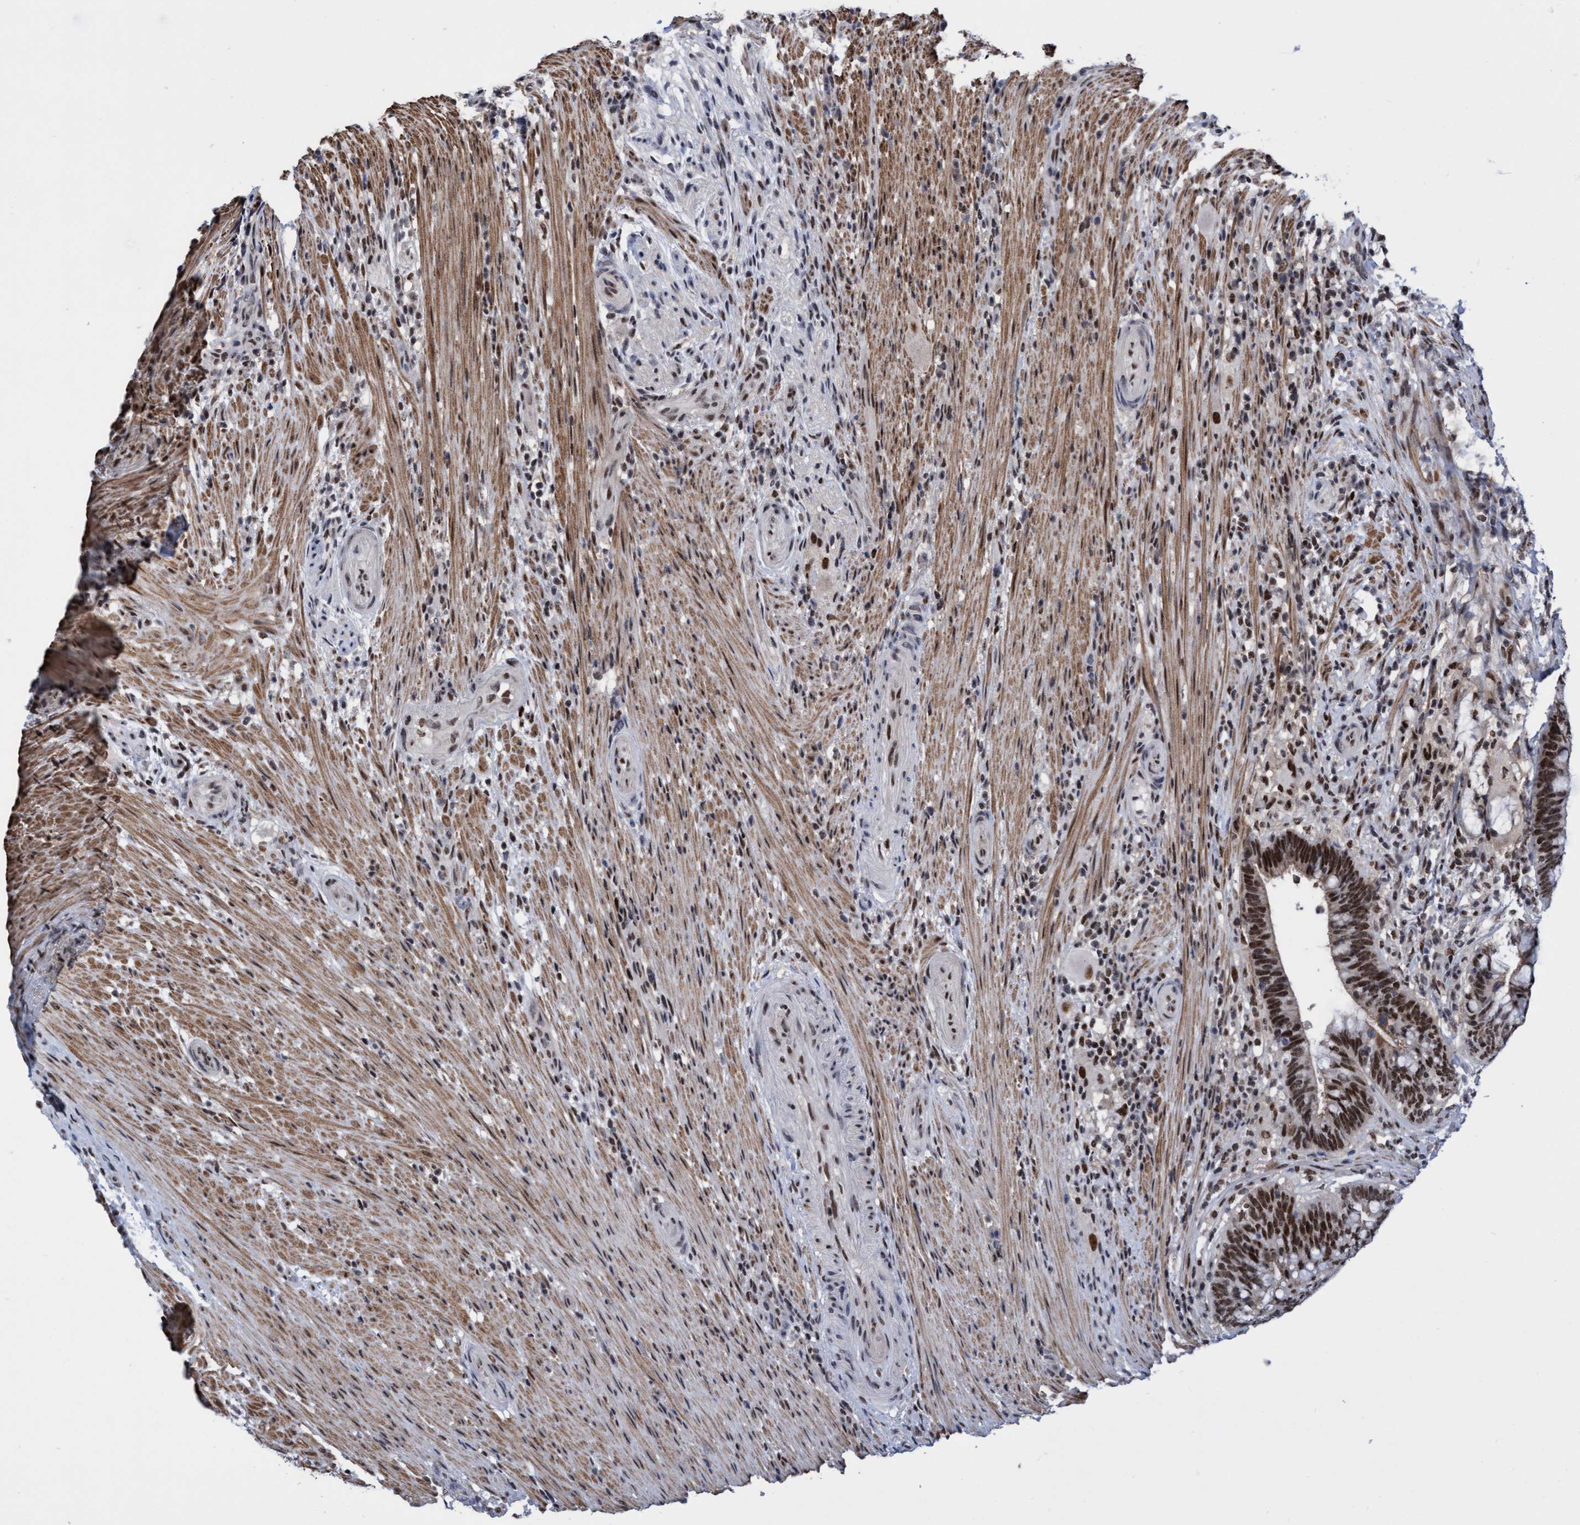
{"staining": {"intensity": "strong", "quantity": ">75%", "location": "nuclear"}, "tissue": "colorectal cancer", "cell_type": "Tumor cells", "image_type": "cancer", "snomed": [{"axis": "morphology", "description": "Adenocarcinoma, NOS"}, {"axis": "topography", "description": "Colon"}], "caption": "Protein expression analysis of human colorectal adenocarcinoma reveals strong nuclear staining in about >75% of tumor cells.", "gene": "C9orf78", "patient": {"sex": "female", "age": 66}}